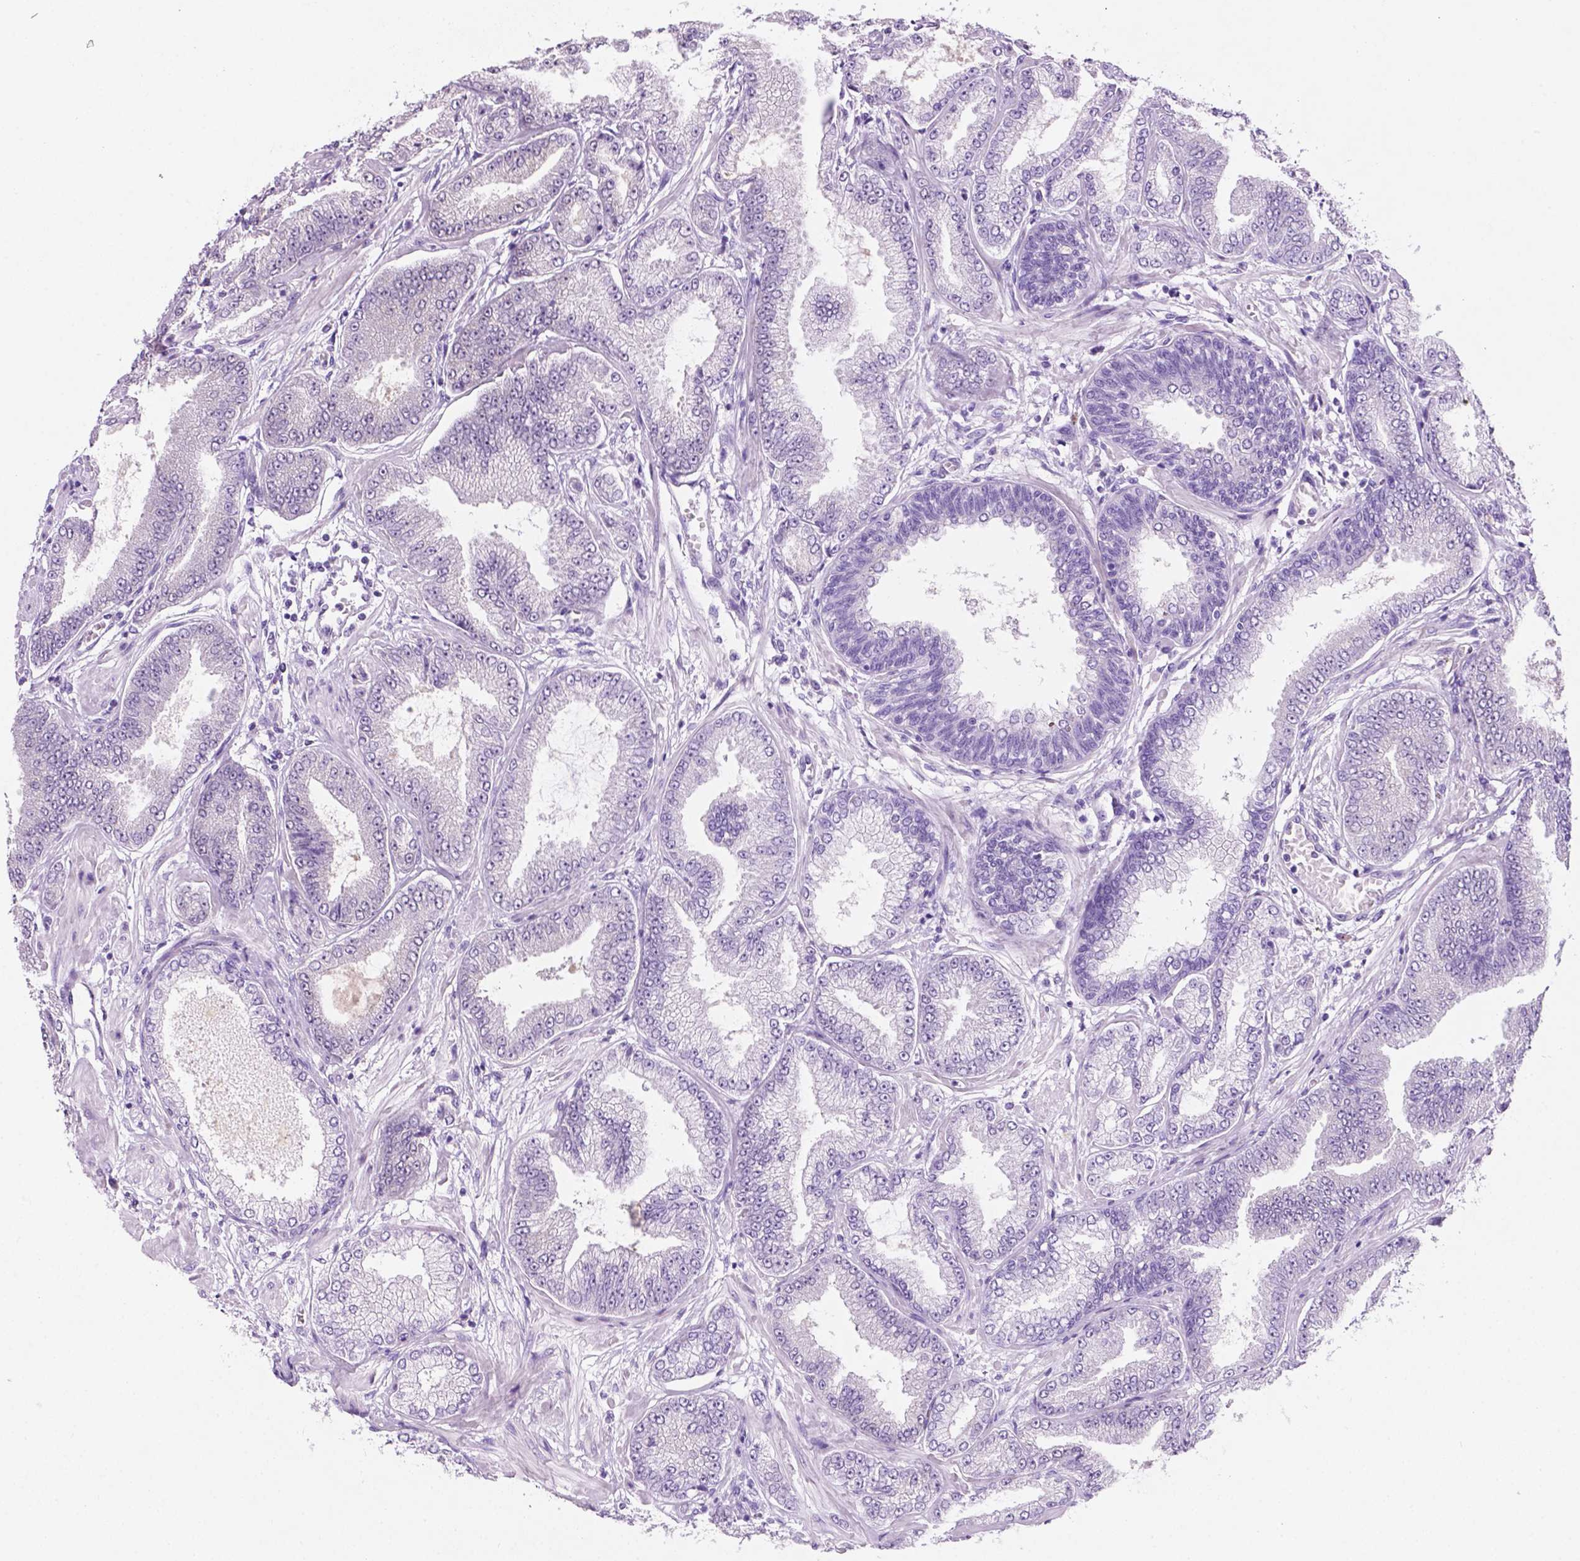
{"staining": {"intensity": "negative", "quantity": "none", "location": "none"}, "tissue": "prostate cancer", "cell_type": "Tumor cells", "image_type": "cancer", "snomed": [{"axis": "morphology", "description": "Adenocarcinoma, Low grade"}, {"axis": "topography", "description": "Prostate"}], "caption": "Protein analysis of prostate cancer (adenocarcinoma (low-grade)) demonstrates no significant staining in tumor cells.", "gene": "PHGR1", "patient": {"sex": "male", "age": 55}}